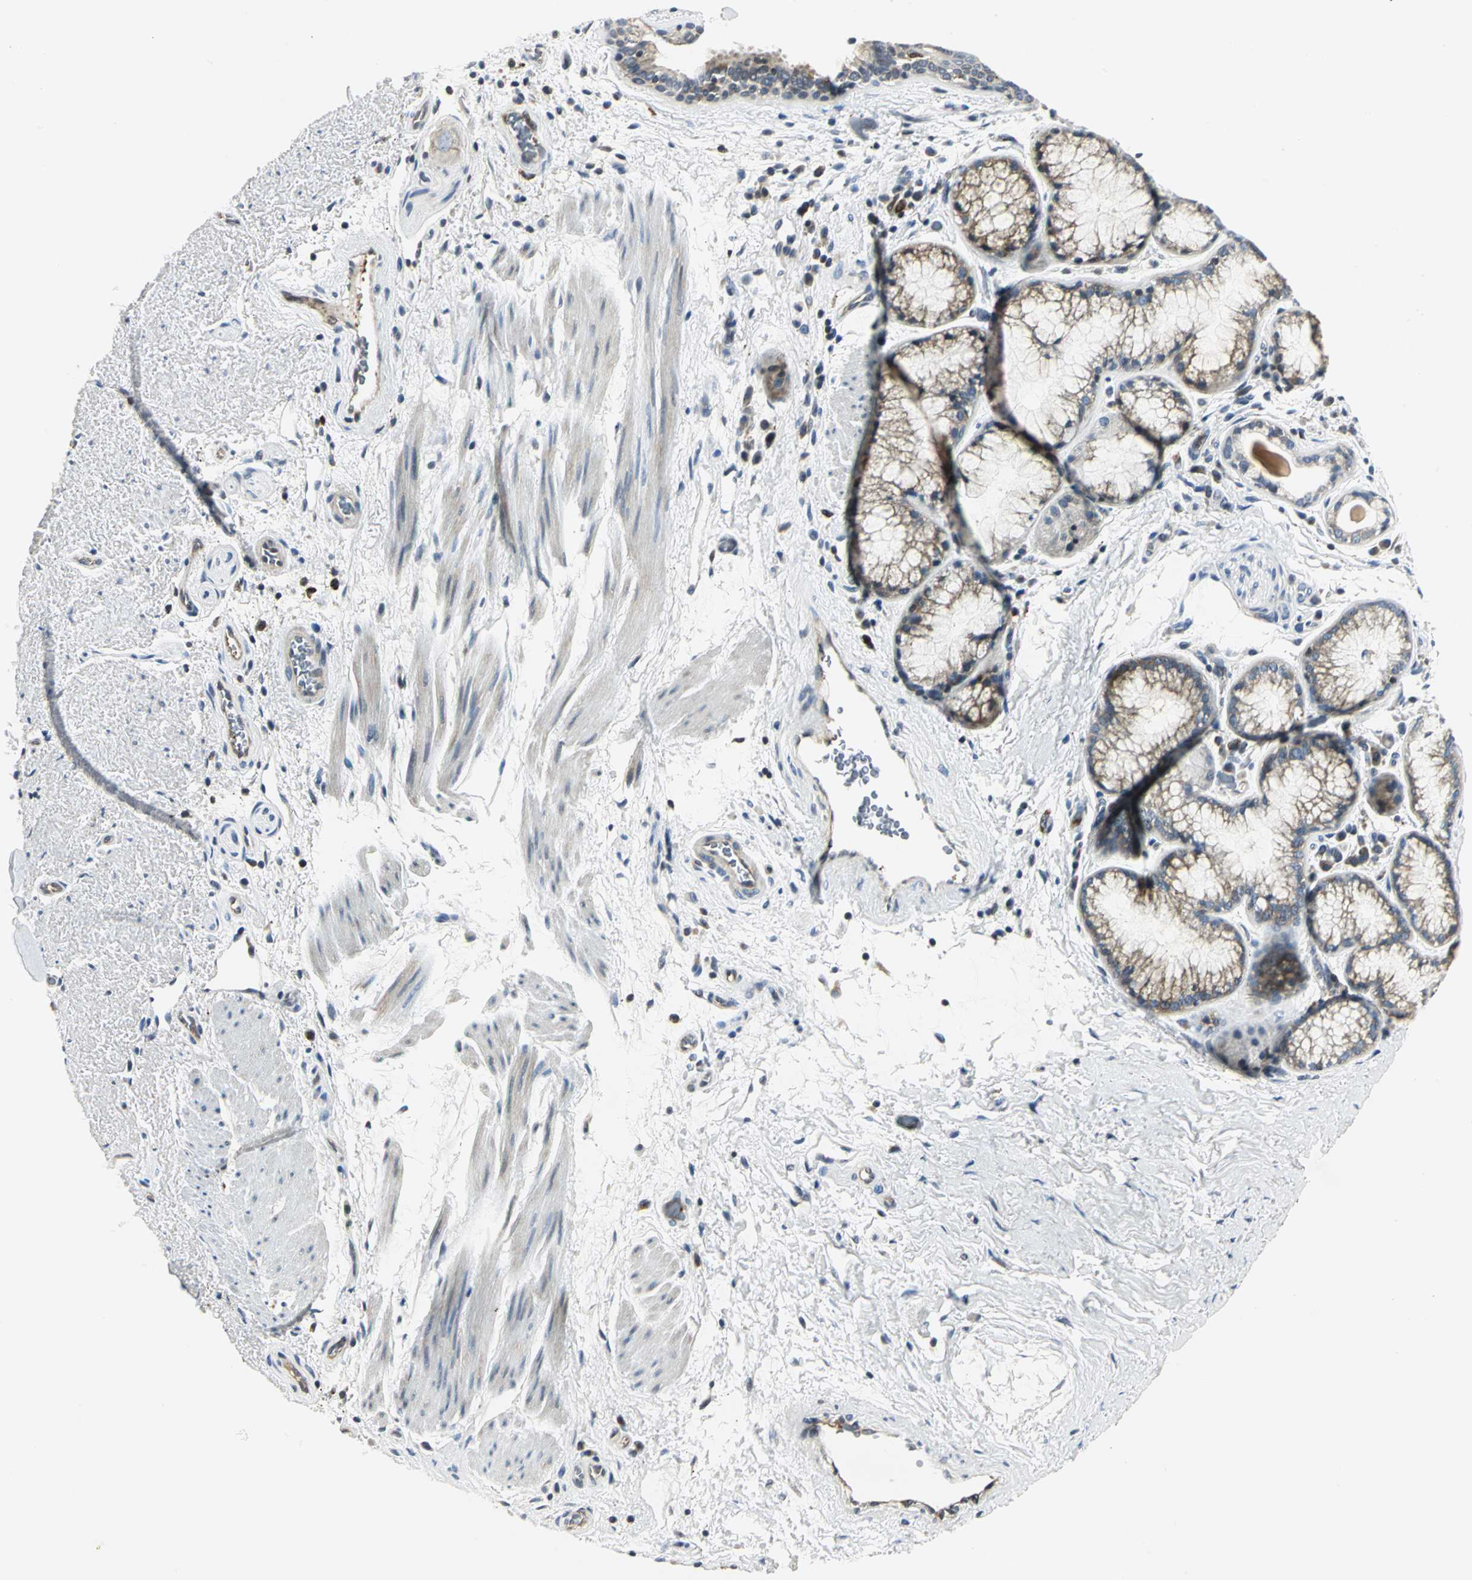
{"staining": {"intensity": "moderate", "quantity": "25%-75%", "location": "cytoplasmic/membranous"}, "tissue": "bronchus", "cell_type": "Respiratory epithelial cells", "image_type": "normal", "snomed": [{"axis": "morphology", "description": "Normal tissue, NOS"}, {"axis": "topography", "description": "Bronchus"}], "caption": "Human bronchus stained with a brown dye exhibits moderate cytoplasmic/membranous positive staining in approximately 25%-75% of respiratory epithelial cells.", "gene": "USP40", "patient": {"sex": "female", "age": 54}}